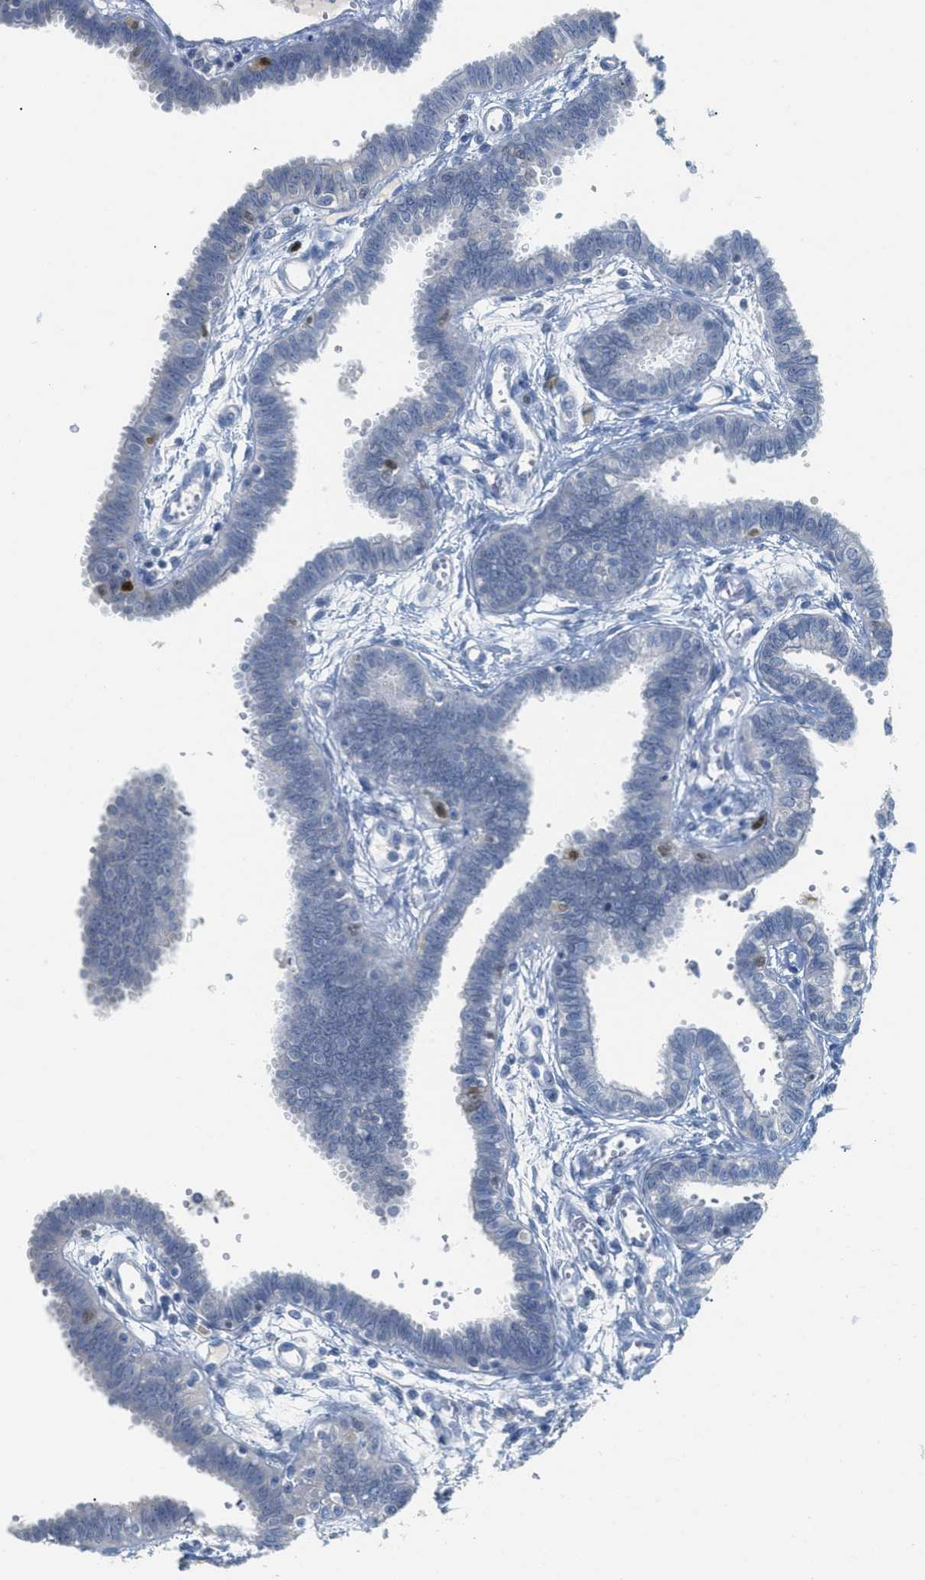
{"staining": {"intensity": "negative", "quantity": "none", "location": "none"}, "tissue": "fallopian tube", "cell_type": "Glandular cells", "image_type": "normal", "snomed": [{"axis": "morphology", "description": "Normal tissue, NOS"}, {"axis": "topography", "description": "Fallopian tube"}], "caption": "Immunohistochemistry micrograph of unremarkable fallopian tube: human fallopian tube stained with DAB (3,3'-diaminobenzidine) displays no significant protein positivity in glandular cells. Nuclei are stained in blue.", "gene": "ORC6", "patient": {"sex": "female", "age": 32}}